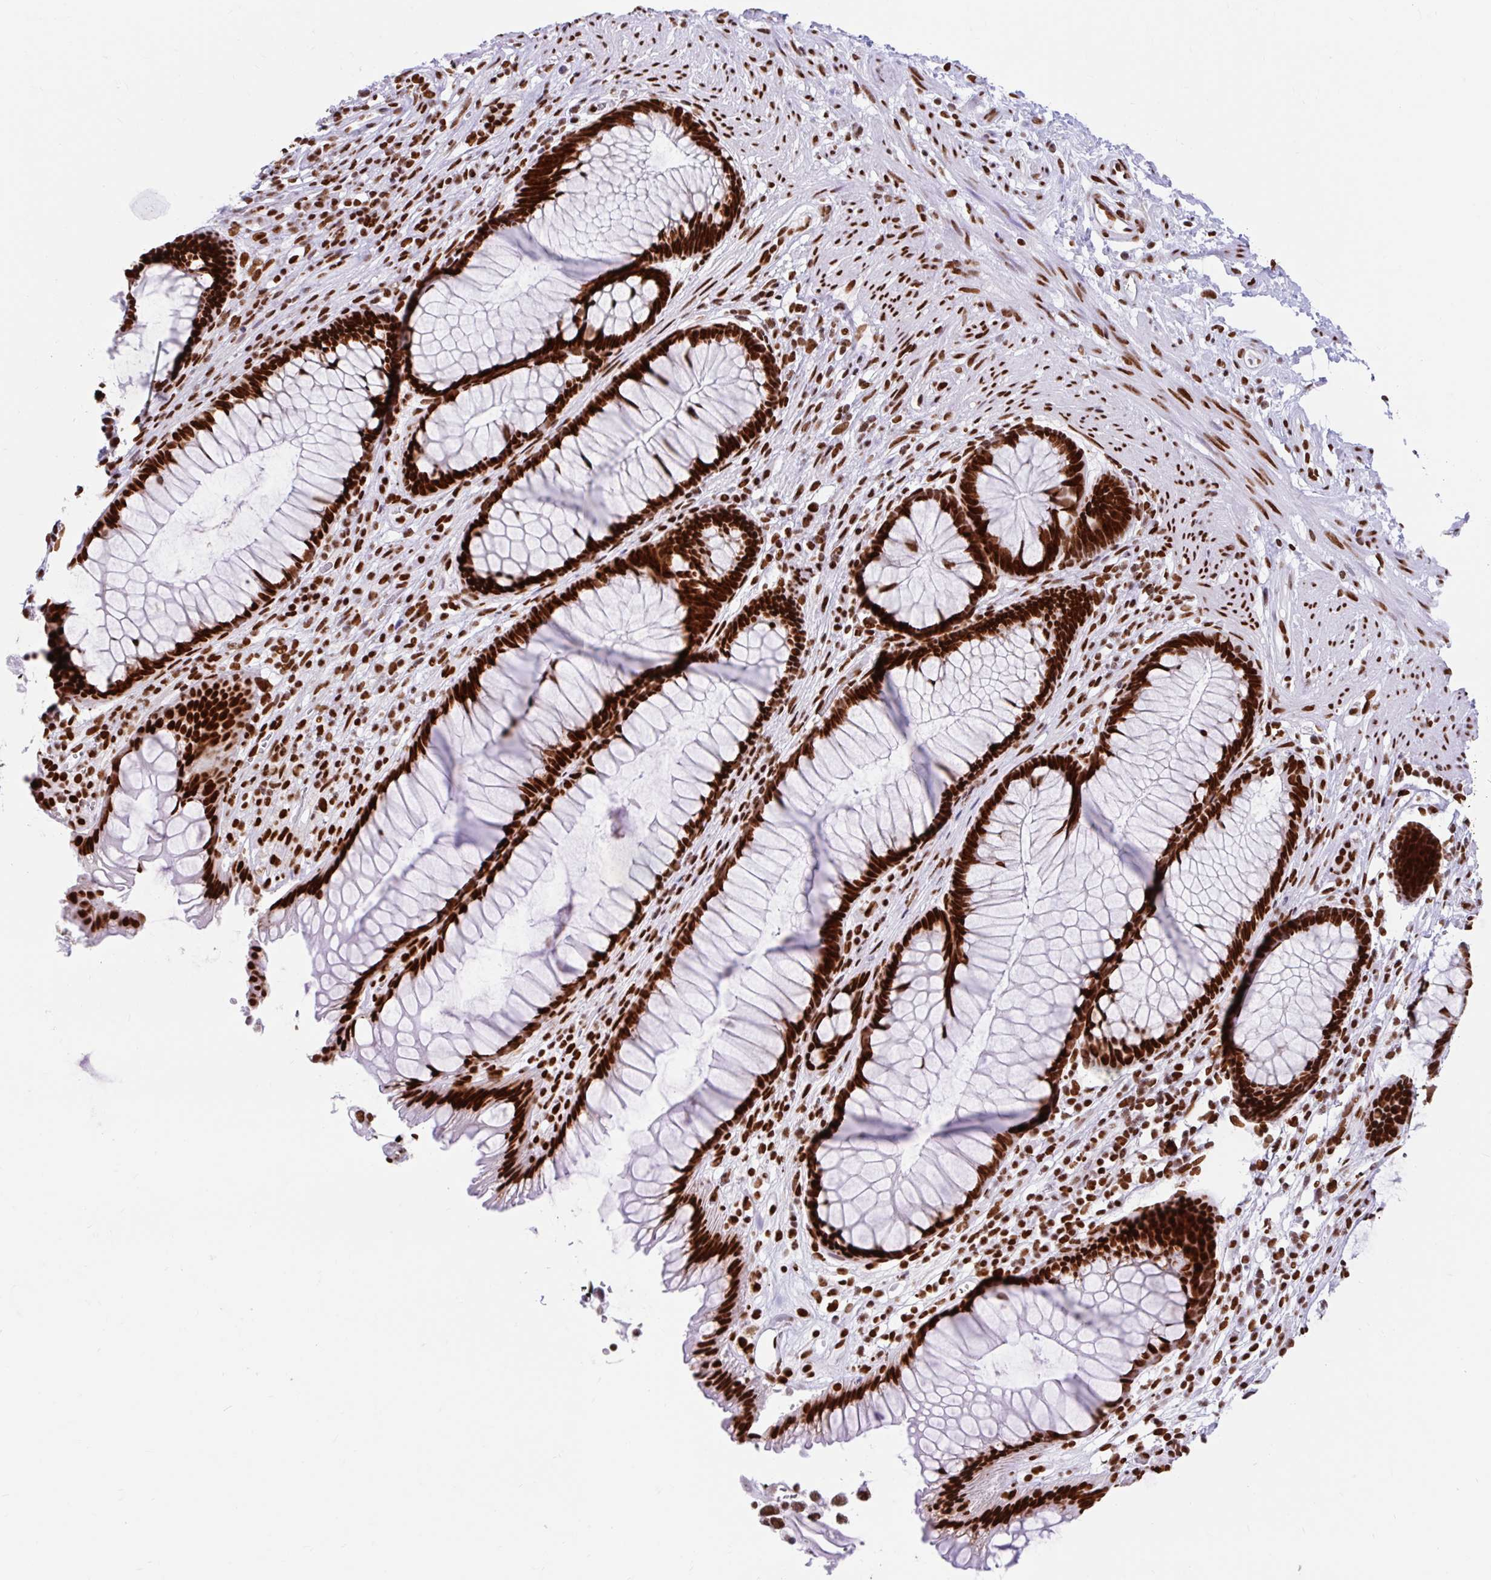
{"staining": {"intensity": "strong", "quantity": ">75%", "location": "nuclear"}, "tissue": "smooth muscle", "cell_type": "Smooth muscle cells", "image_type": "normal", "snomed": [{"axis": "morphology", "description": "Normal tissue, NOS"}, {"axis": "topography", "description": "Smooth muscle"}, {"axis": "topography", "description": "Rectum"}], "caption": "A brown stain highlights strong nuclear staining of a protein in smooth muscle cells of benign smooth muscle.", "gene": "KHDRBS1", "patient": {"sex": "male", "age": 53}}